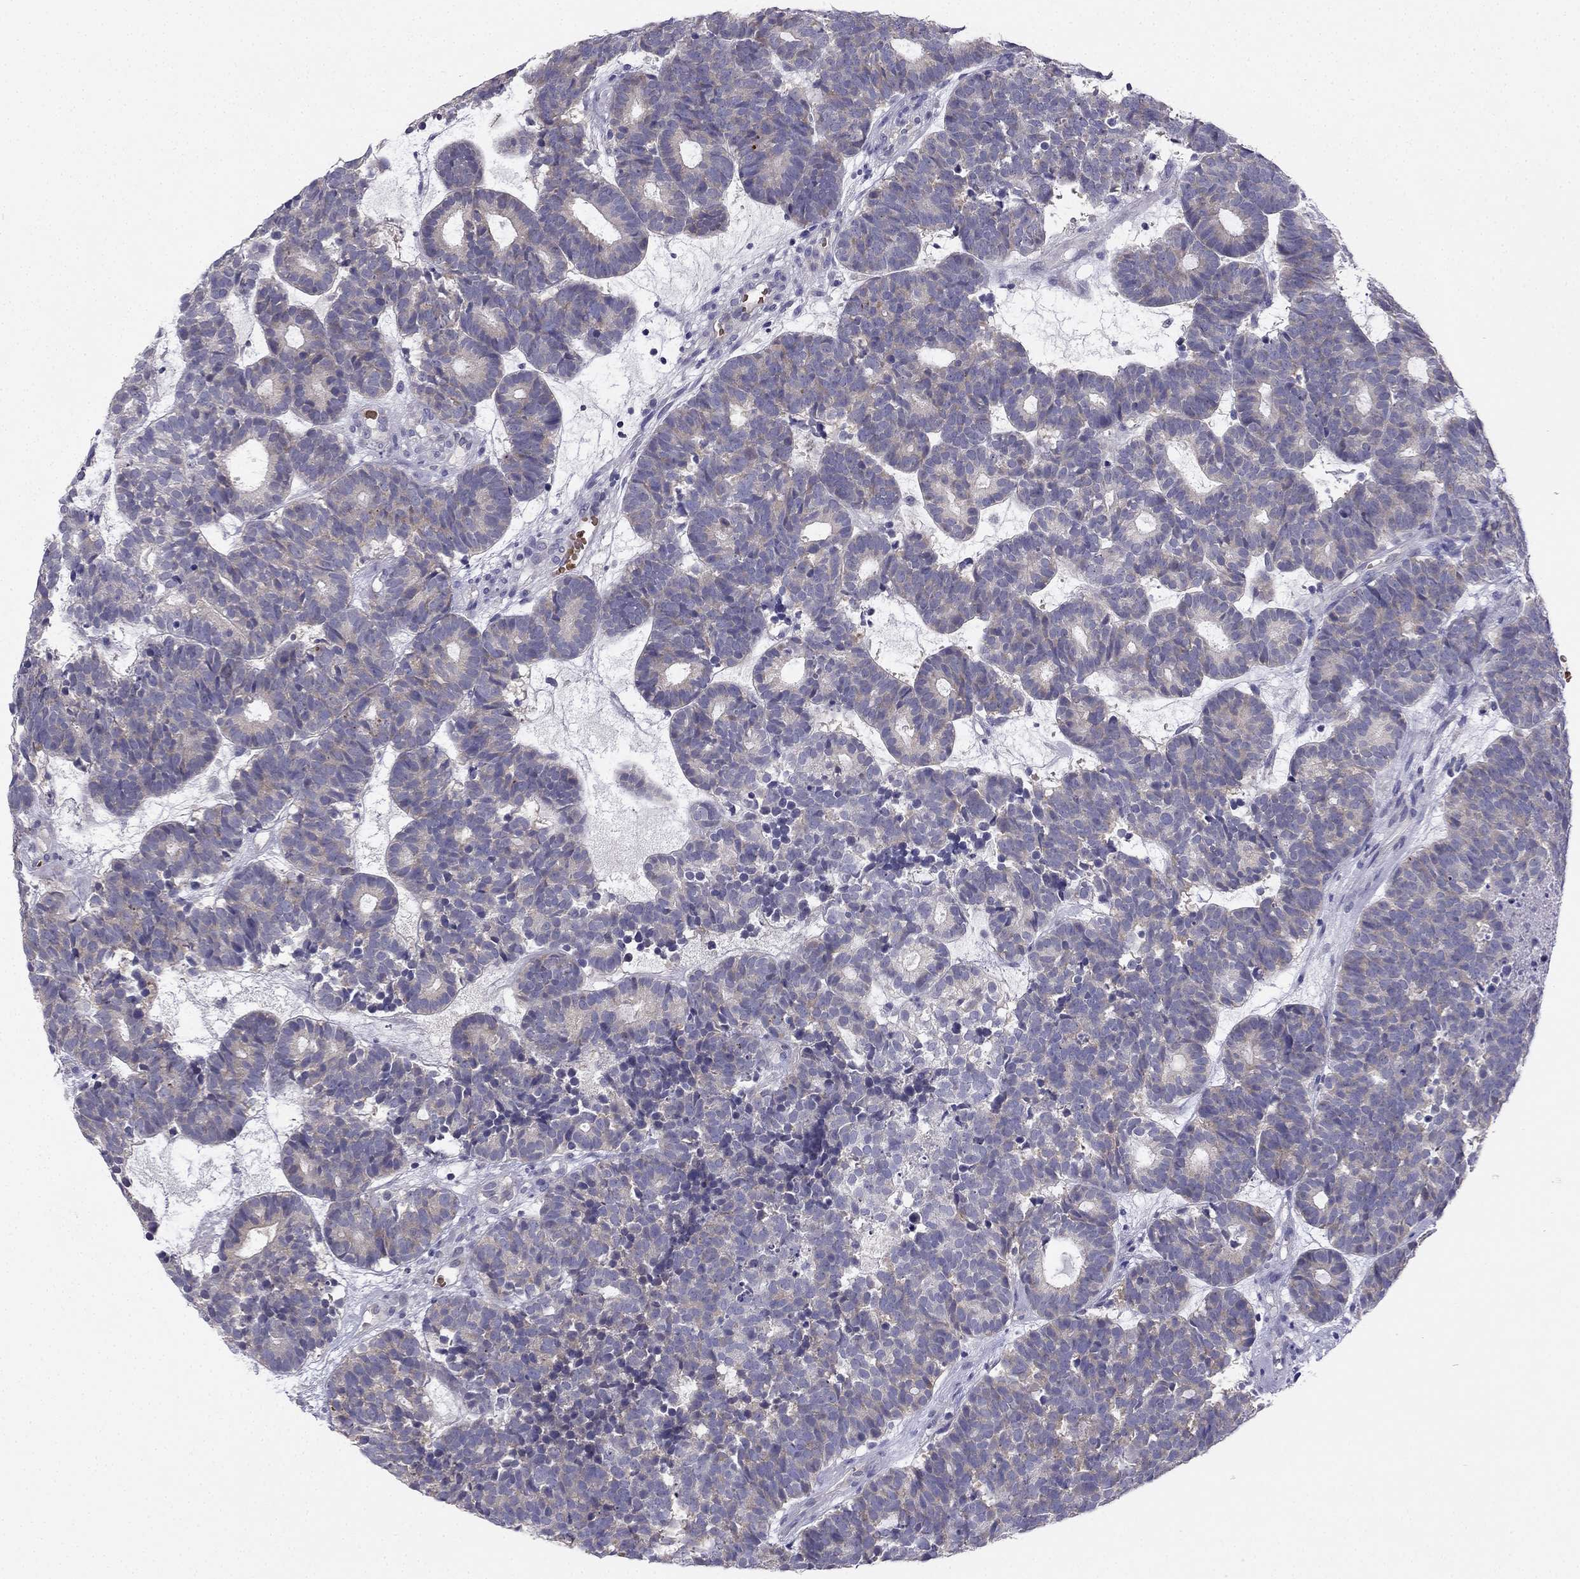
{"staining": {"intensity": "negative", "quantity": "none", "location": "none"}, "tissue": "head and neck cancer", "cell_type": "Tumor cells", "image_type": "cancer", "snomed": [{"axis": "morphology", "description": "Adenocarcinoma, NOS"}, {"axis": "topography", "description": "Head-Neck"}], "caption": "Immunohistochemical staining of head and neck cancer (adenocarcinoma) shows no significant expression in tumor cells.", "gene": "RSPH14", "patient": {"sex": "female", "age": 81}}